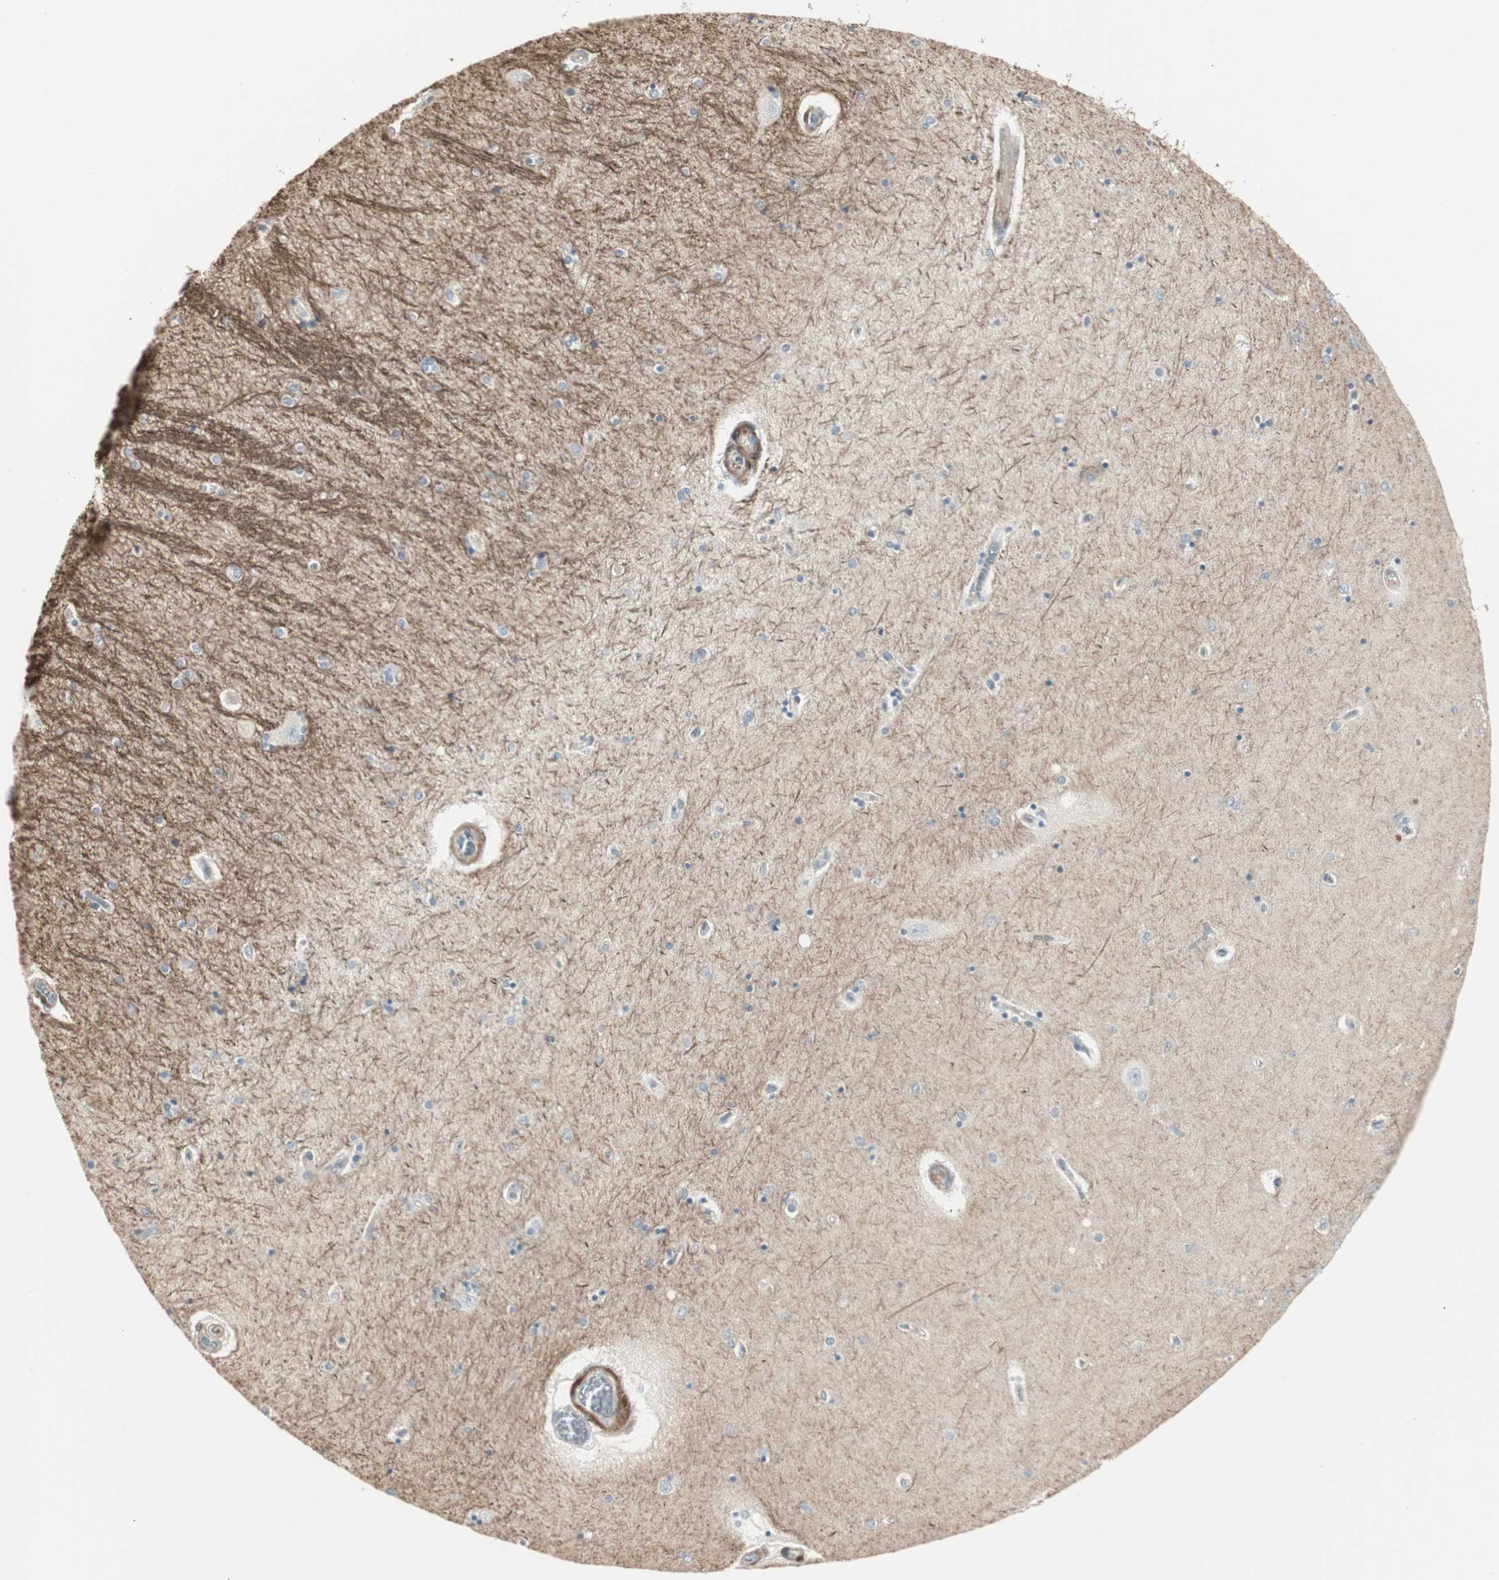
{"staining": {"intensity": "negative", "quantity": "none", "location": "none"}, "tissue": "hippocampus", "cell_type": "Glial cells", "image_type": "normal", "snomed": [{"axis": "morphology", "description": "Normal tissue, NOS"}, {"axis": "topography", "description": "Hippocampus"}], "caption": "Glial cells are negative for brown protein staining in normal hippocampus. (DAB IHC with hematoxylin counter stain).", "gene": "DMPK", "patient": {"sex": "female", "age": 54}}